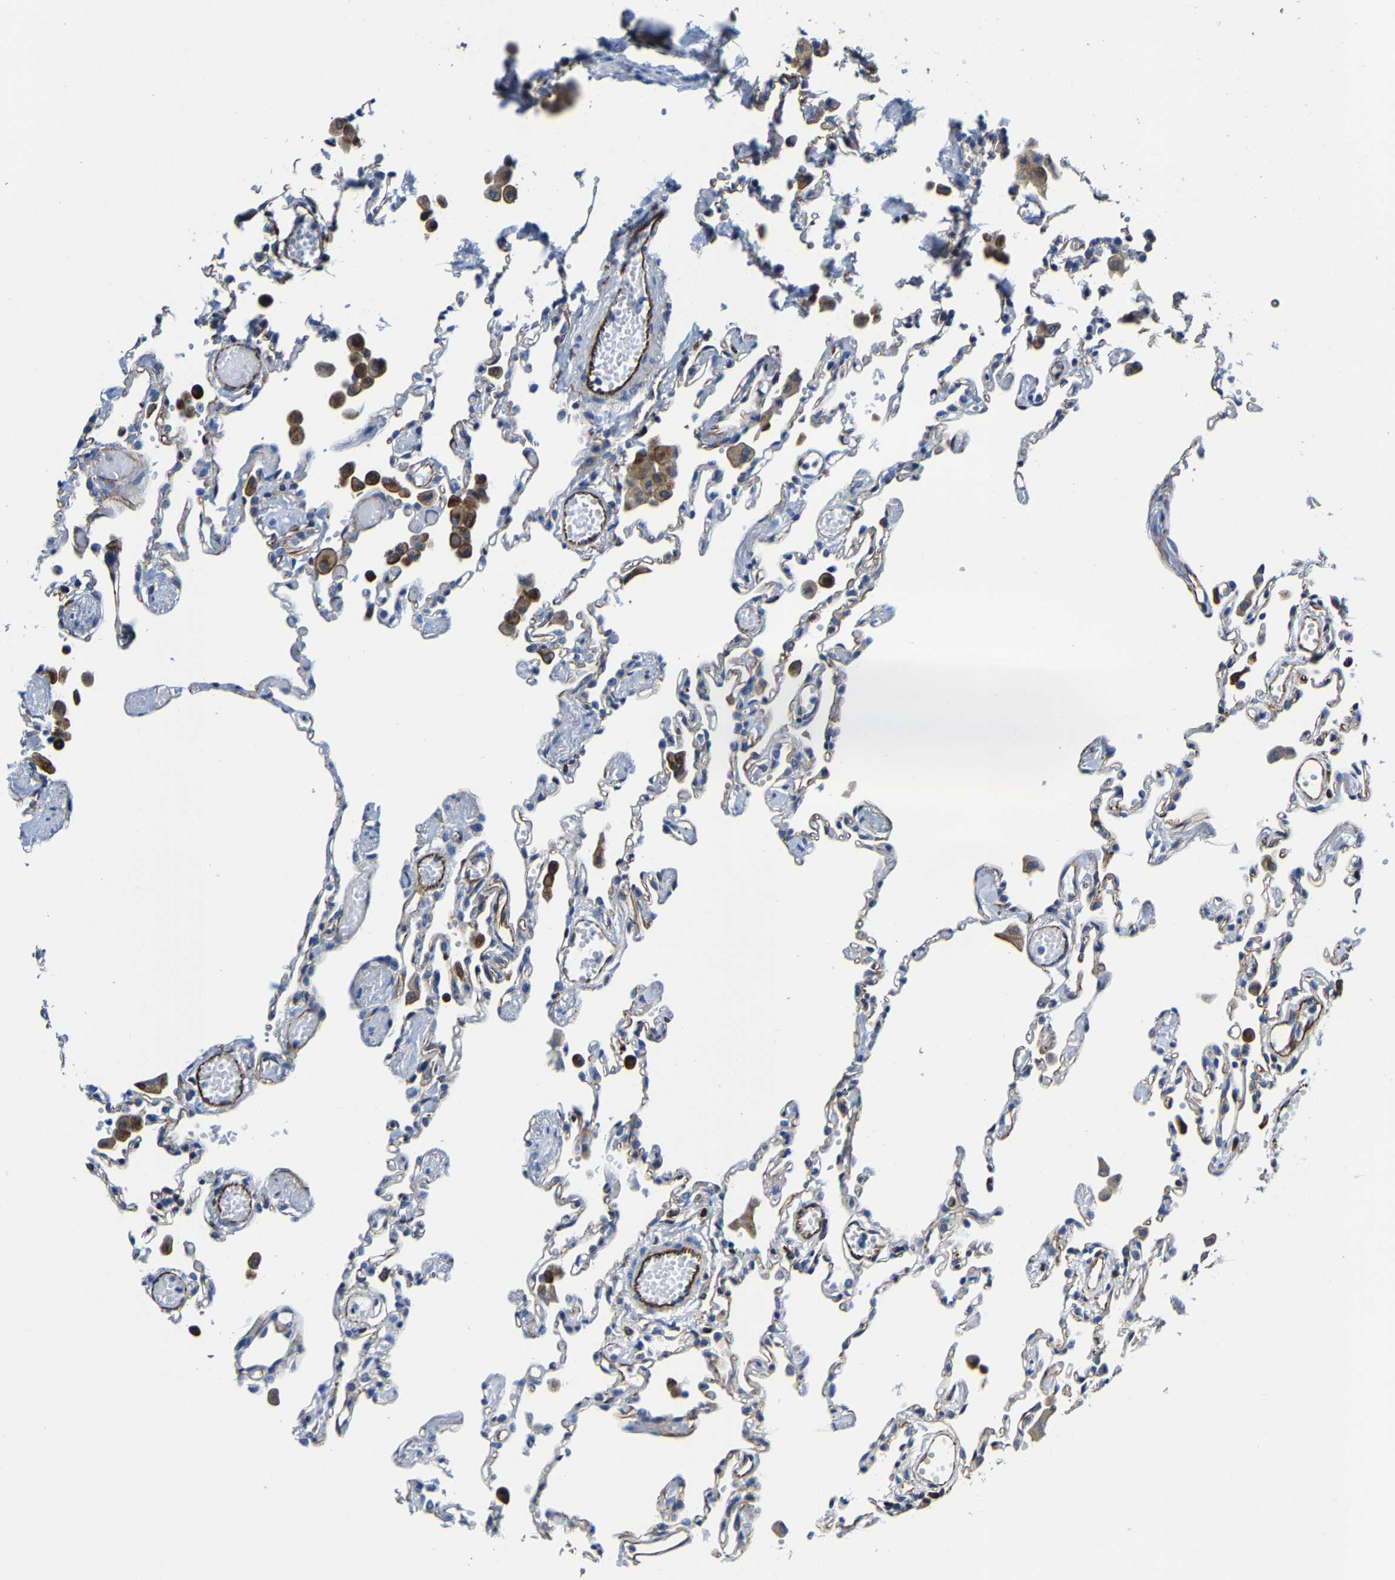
{"staining": {"intensity": "negative", "quantity": "none", "location": "none"}, "tissue": "lung", "cell_type": "Alveolar cells", "image_type": "normal", "snomed": [{"axis": "morphology", "description": "Normal tissue, NOS"}, {"axis": "topography", "description": "Bronchus"}, {"axis": "topography", "description": "Lung"}], "caption": "Immunohistochemistry (IHC) of unremarkable lung demonstrates no expression in alveolar cells. The staining was performed using DAB to visualize the protein expression in brown, while the nuclei were stained in blue with hematoxylin (Magnification: 20x).", "gene": "MMEL1", "patient": {"sex": "female", "age": 49}}